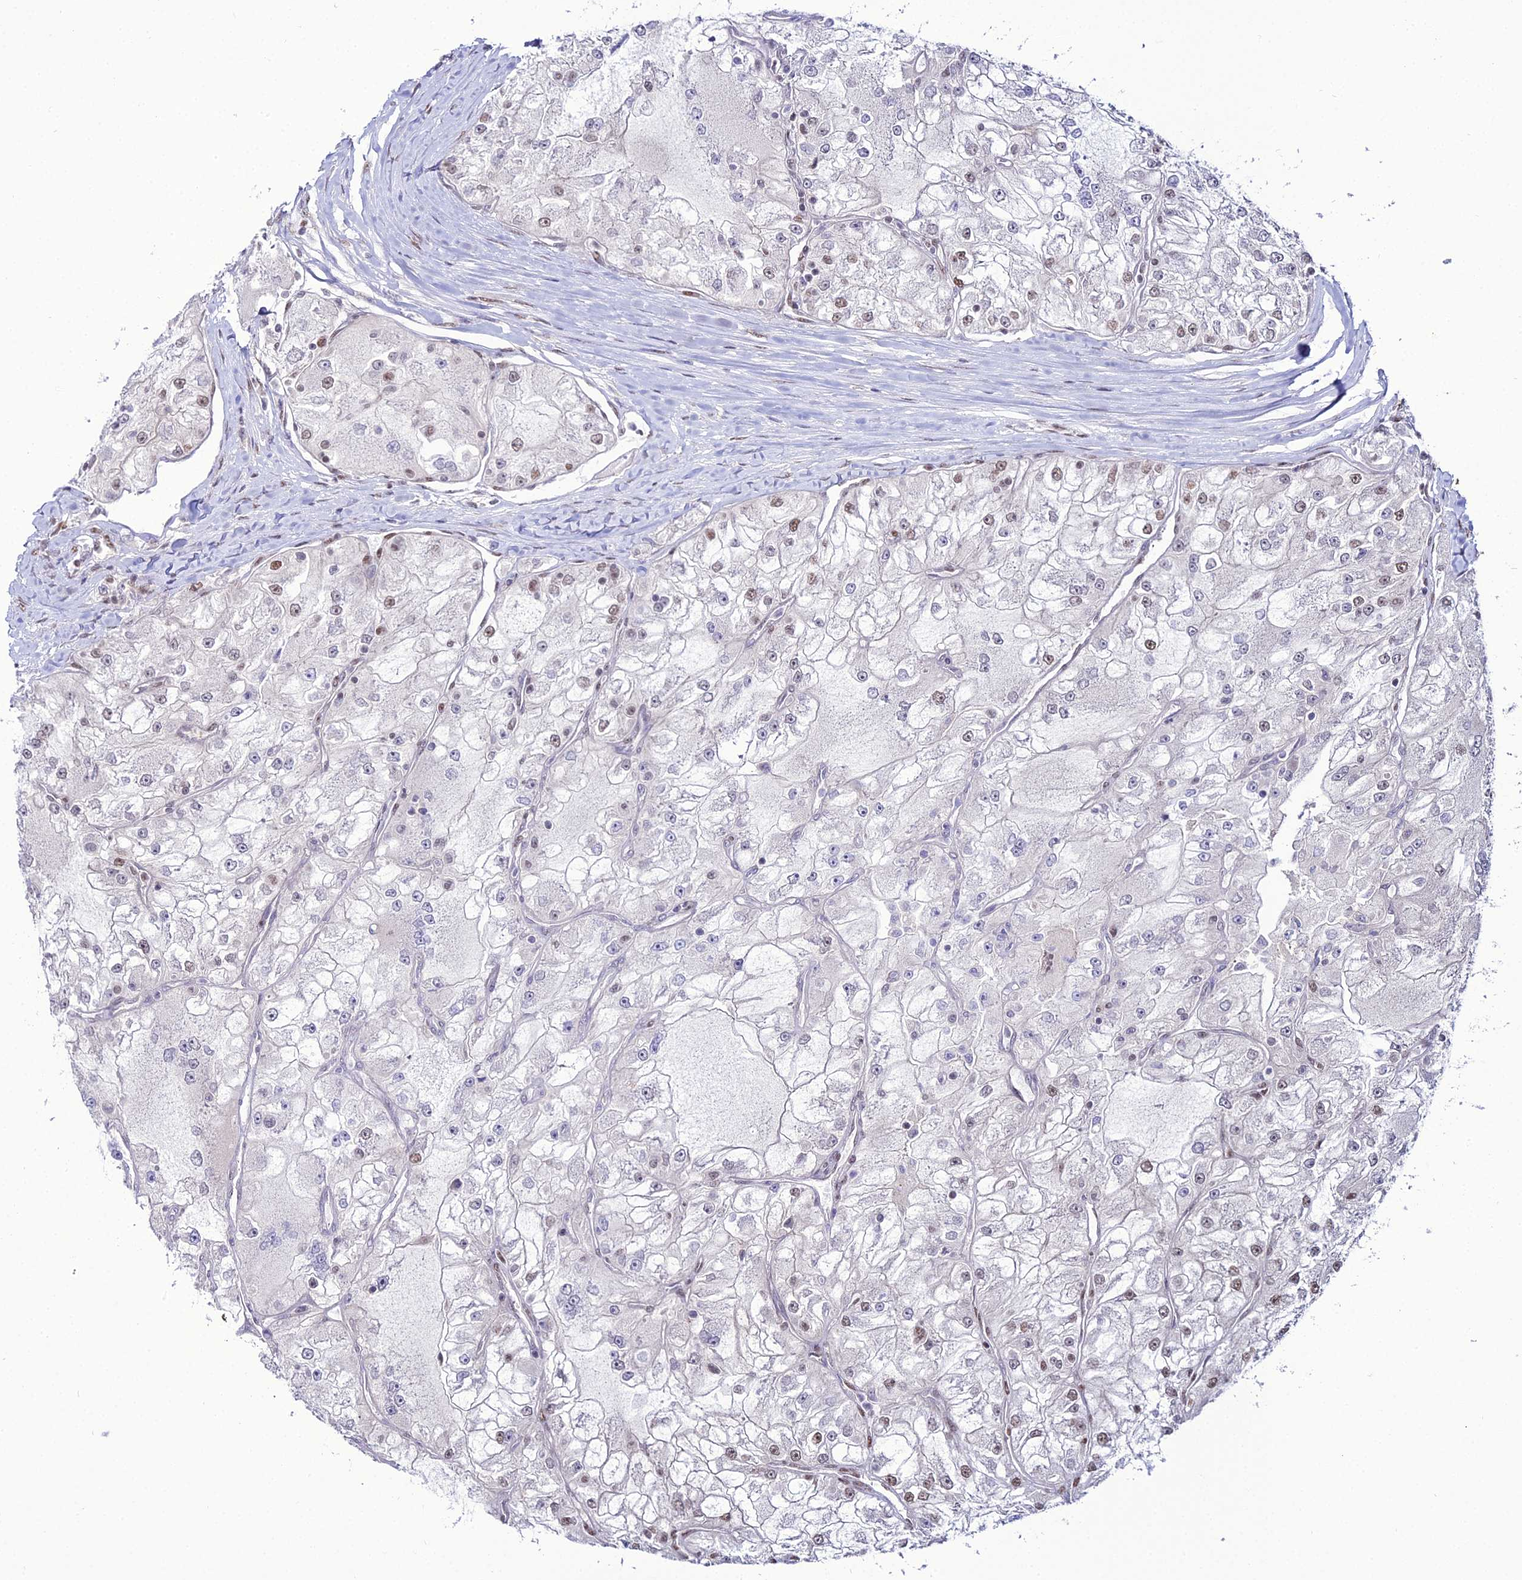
{"staining": {"intensity": "moderate", "quantity": "25%-75%", "location": "nuclear"}, "tissue": "renal cancer", "cell_type": "Tumor cells", "image_type": "cancer", "snomed": [{"axis": "morphology", "description": "Adenocarcinoma, NOS"}, {"axis": "topography", "description": "Kidney"}], "caption": "Immunohistochemical staining of human renal adenocarcinoma displays moderate nuclear protein expression in approximately 25%-75% of tumor cells. Ihc stains the protein in brown and the nuclei are stained blue.", "gene": "RBM12", "patient": {"sex": "female", "age": 72}}